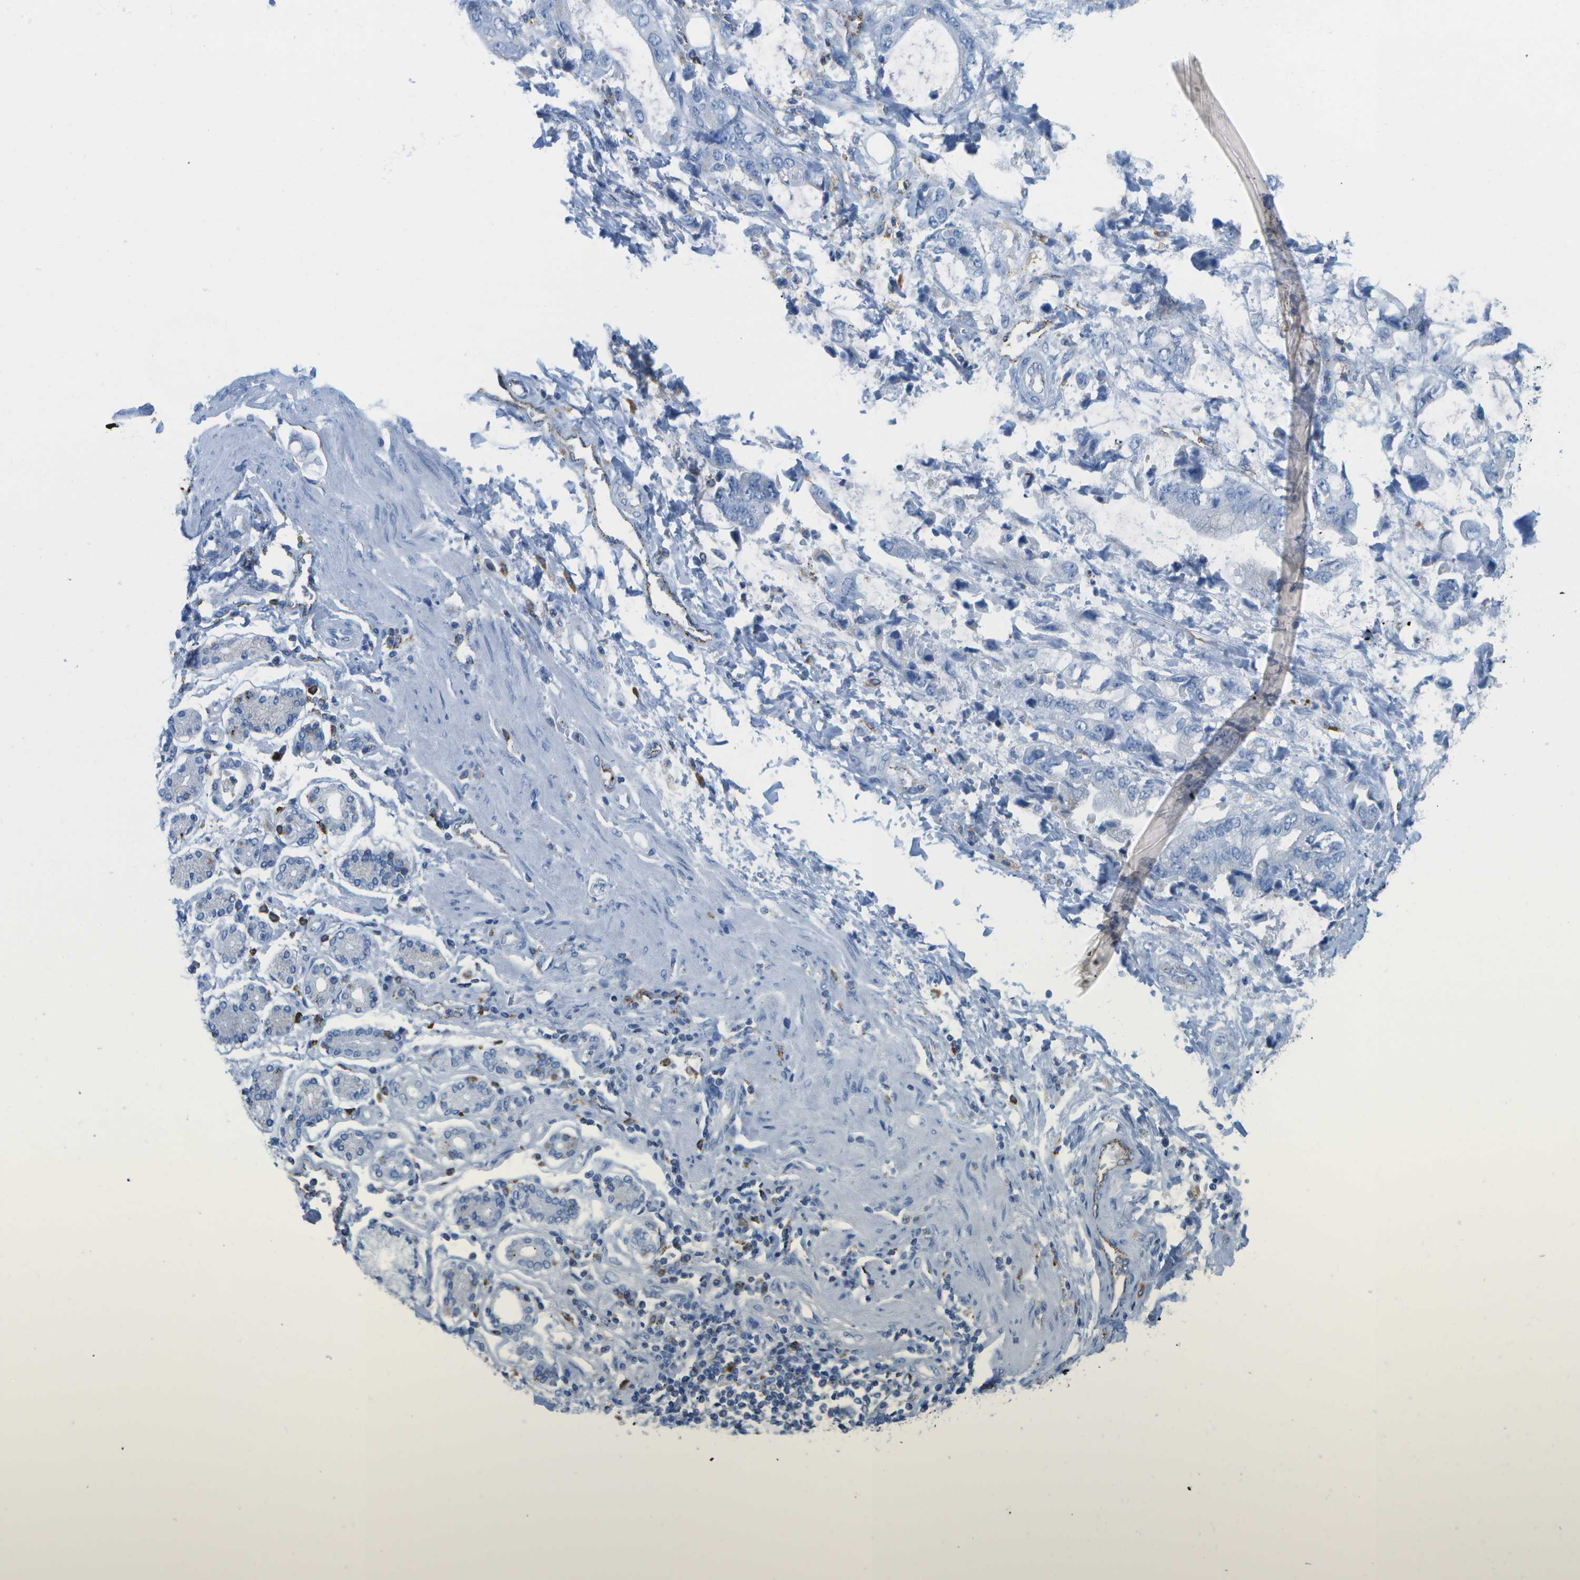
{"staining": {"intensity": "negative", "quantity": "none", "location": "none"}, "tissue": "stomach cancer", "cell_type": "Tumor cells", "image_type": "cancer", "snomed": [{"axis": "morphology", "description": "Normal tissue, NOS"}, {"axis": "morphology", "description": "Adenocarcinoma, NOS"}, {"axis": "topography", "description": "Stomach"}], "caption": "The immunohistochemistry (IHC) histopathology image has no significant positivity in tumor cells of stomach adenocarcinoma tissue.", "gene": "PRCP", "patient": {"sex": "male", "age": 62}}